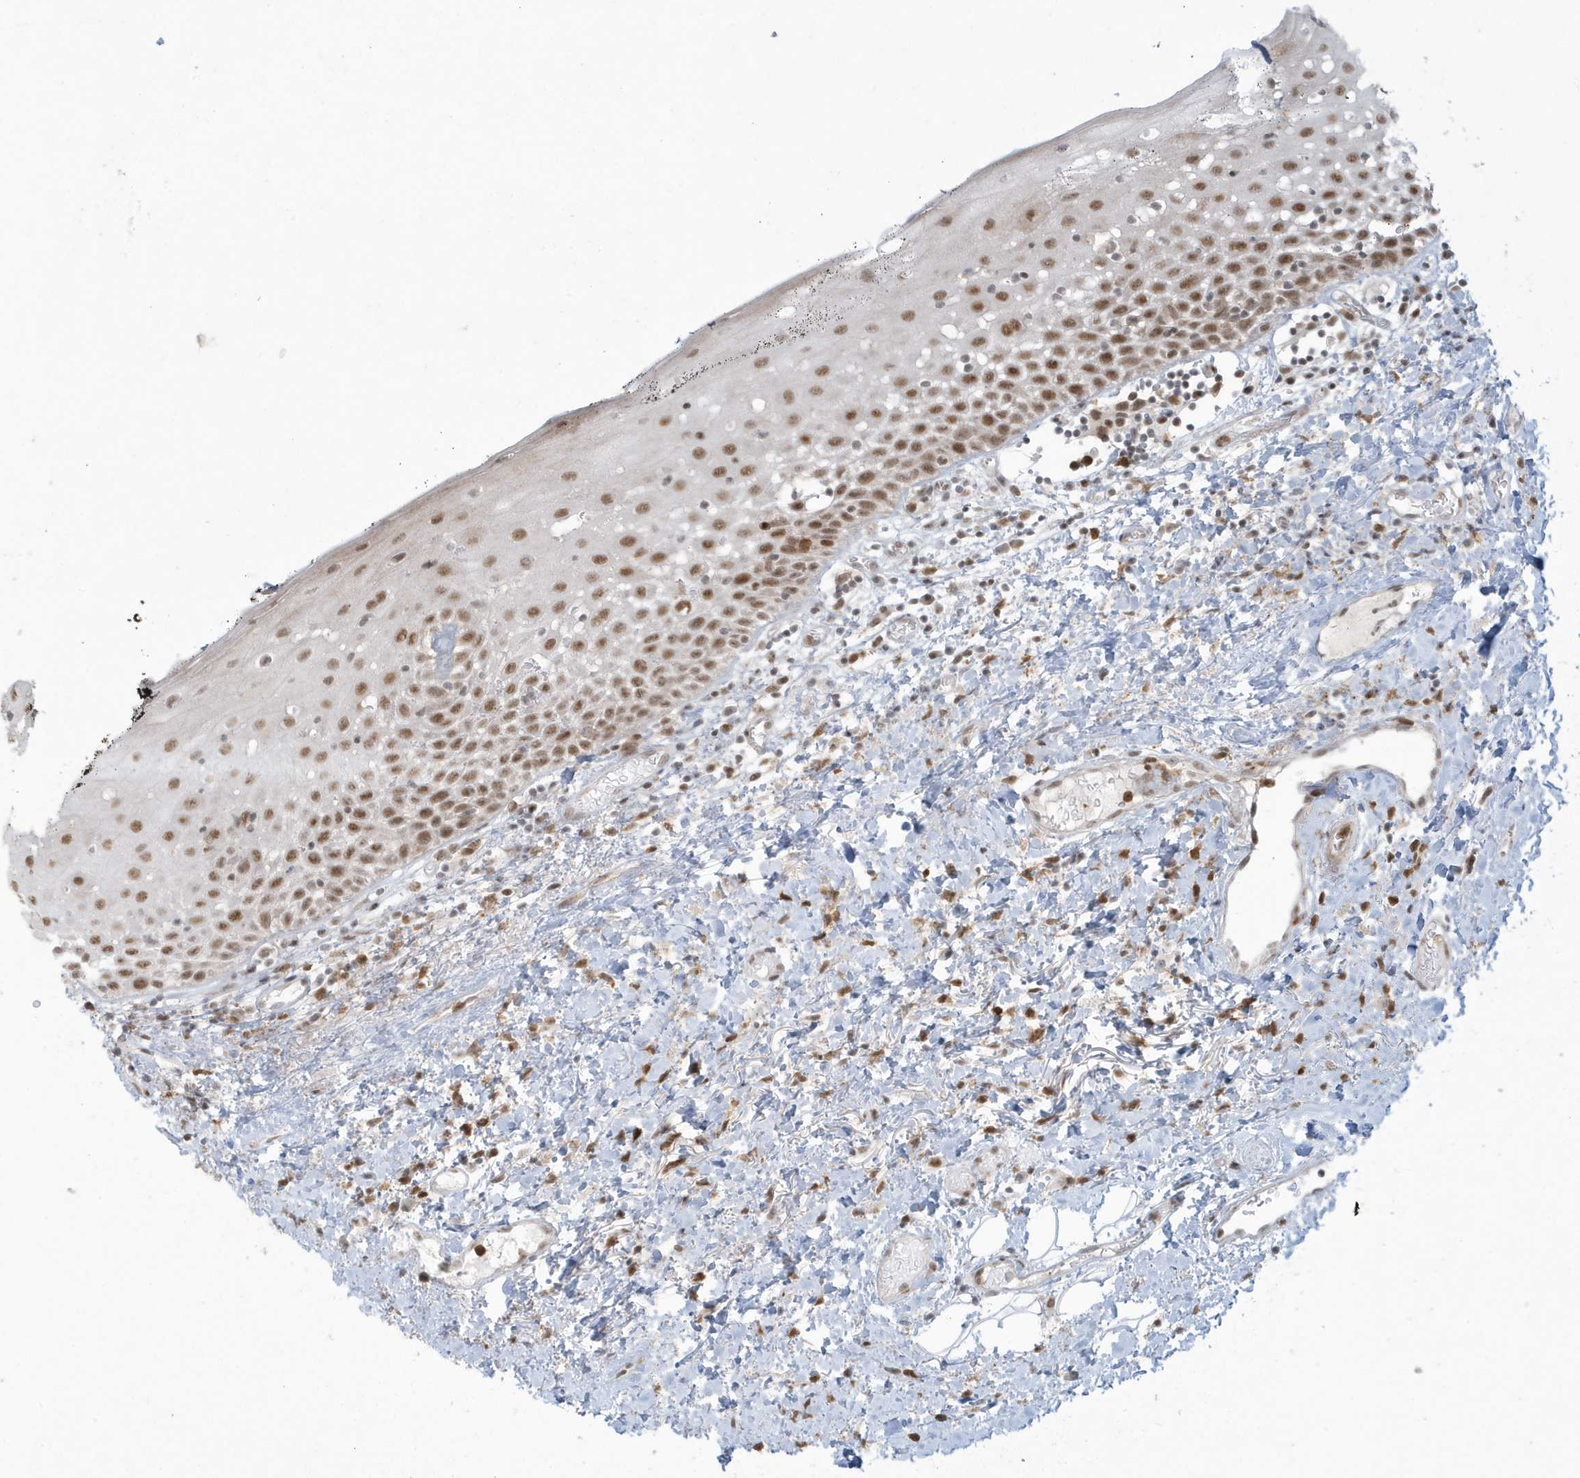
{"staining": {"intensity": "moderate", "quantity": ">75%", "location": "nuclear"}, "tissue": "oral mucosa", "cell_type": "Squamous epithelial cells", "image_type": "normal", "snomed": [{"axis": "morphology", "description": "Normal tissue, NOS"}, {"axis": "topography", "description": "Oral tissue"}], "caption": "Immunohistochemistry (IHC) staining of benign oral mucosa, which displays medium levels of moderate nuclear expression in approximately >75% of squamous epithelial cells indicating moderate nuclear protein expression. The staining was performed using DAB (3,3'-diaminobenzidine) (brown) for protein detection and nuclei were counterstained in hematoxylin (blue).", "gene": "C1orf52", "patient": {"sex": "male", "age": 74}}